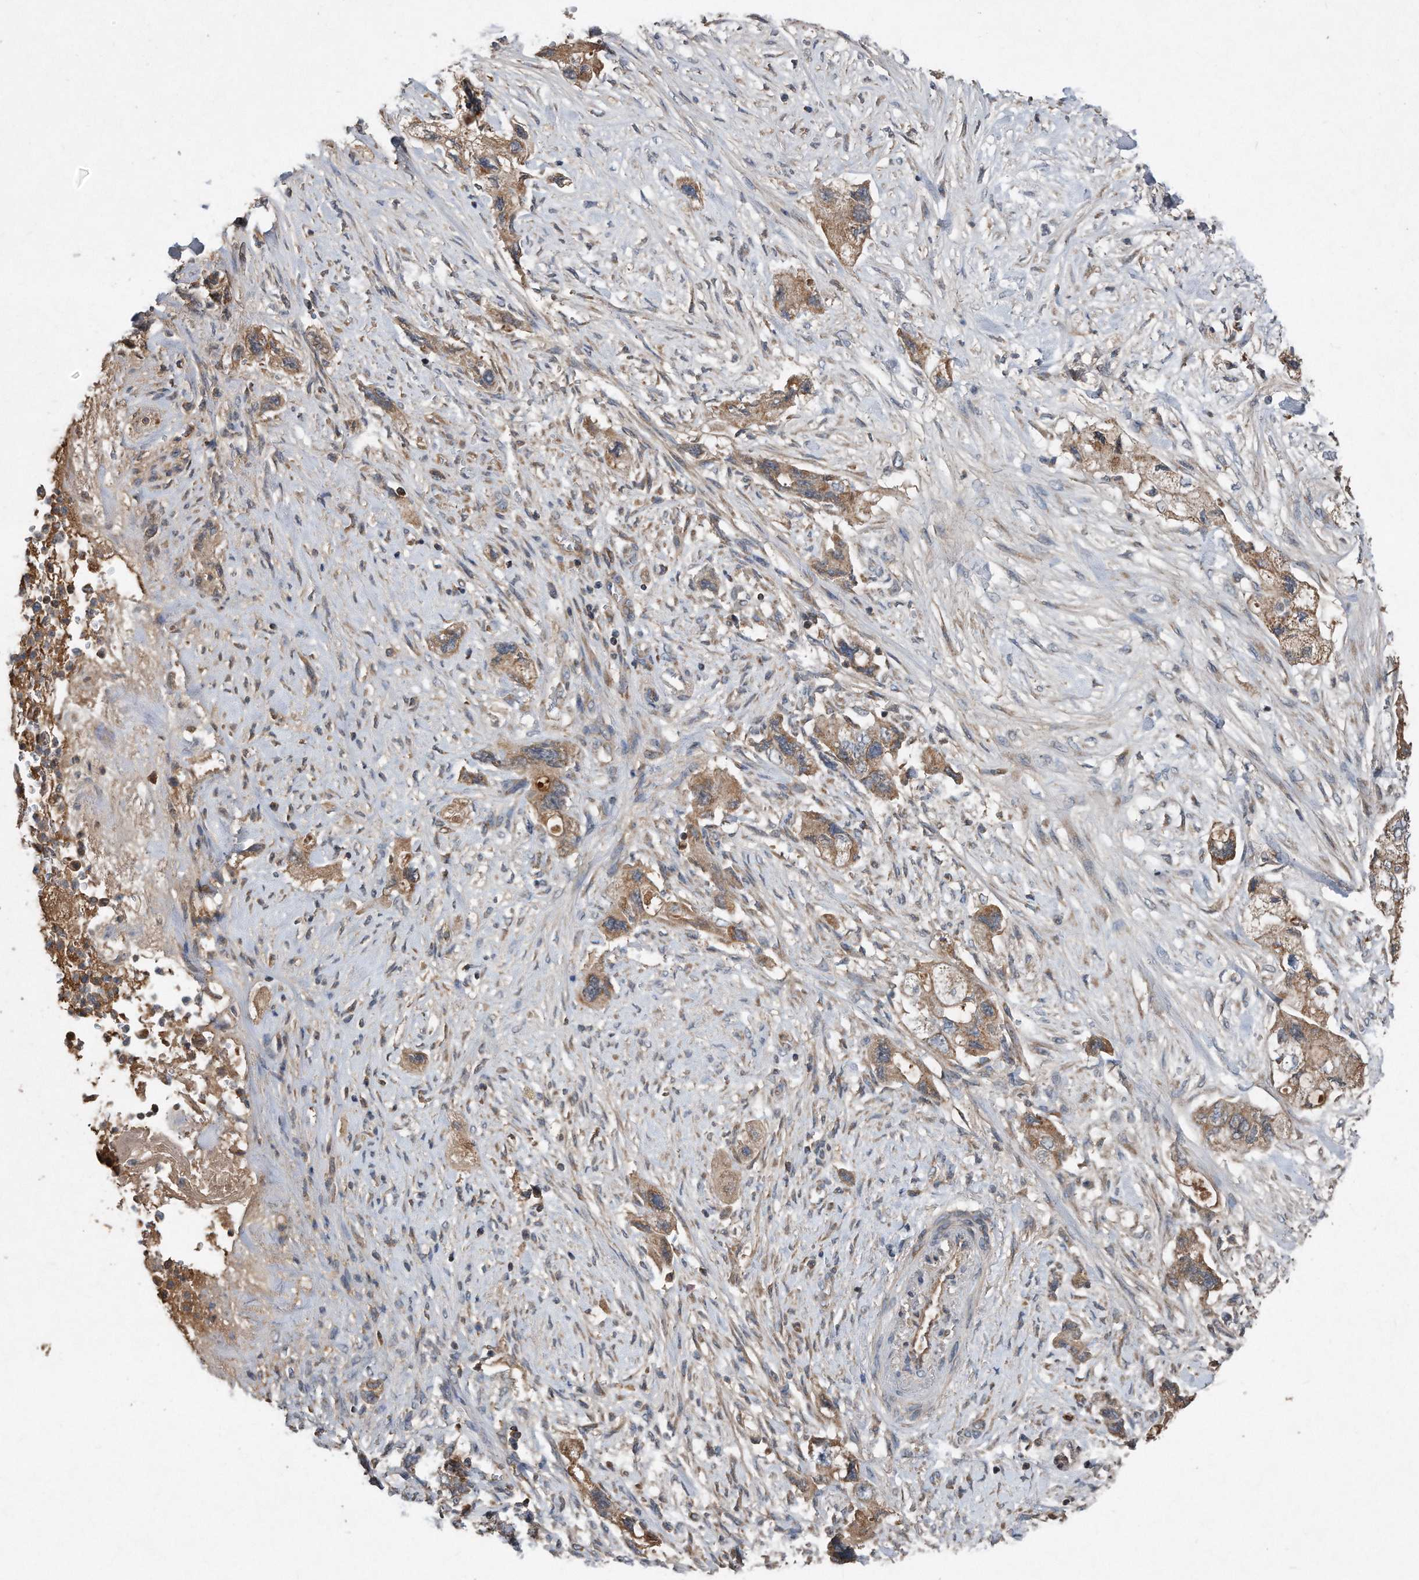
{"staining": {"intensity": "weak", "quantity": ">75%", "location": "cytoplasmic/membranous"}, "tissue": "pancreatic cancer", "cell_type": "Tumor cells", "image_type": "cancer", "snomed": [{"axis": "morphology", "description": "Adenocarcinoma, NOS"}, {"axis": "topography", "description": "Pancreas"}], "caption": "Protein analysis of pancreatic adenocarcinoma tissue displays weak cytoplasmic/membranous positivity in approximately >75% of tumor cells. The staining was performed using DAB, with brown indicating positive protein expression. Nuclei are stained blue with hematoxylin.", "gene": "SDHA", "patient": {"sex": "female", "age": 73}}